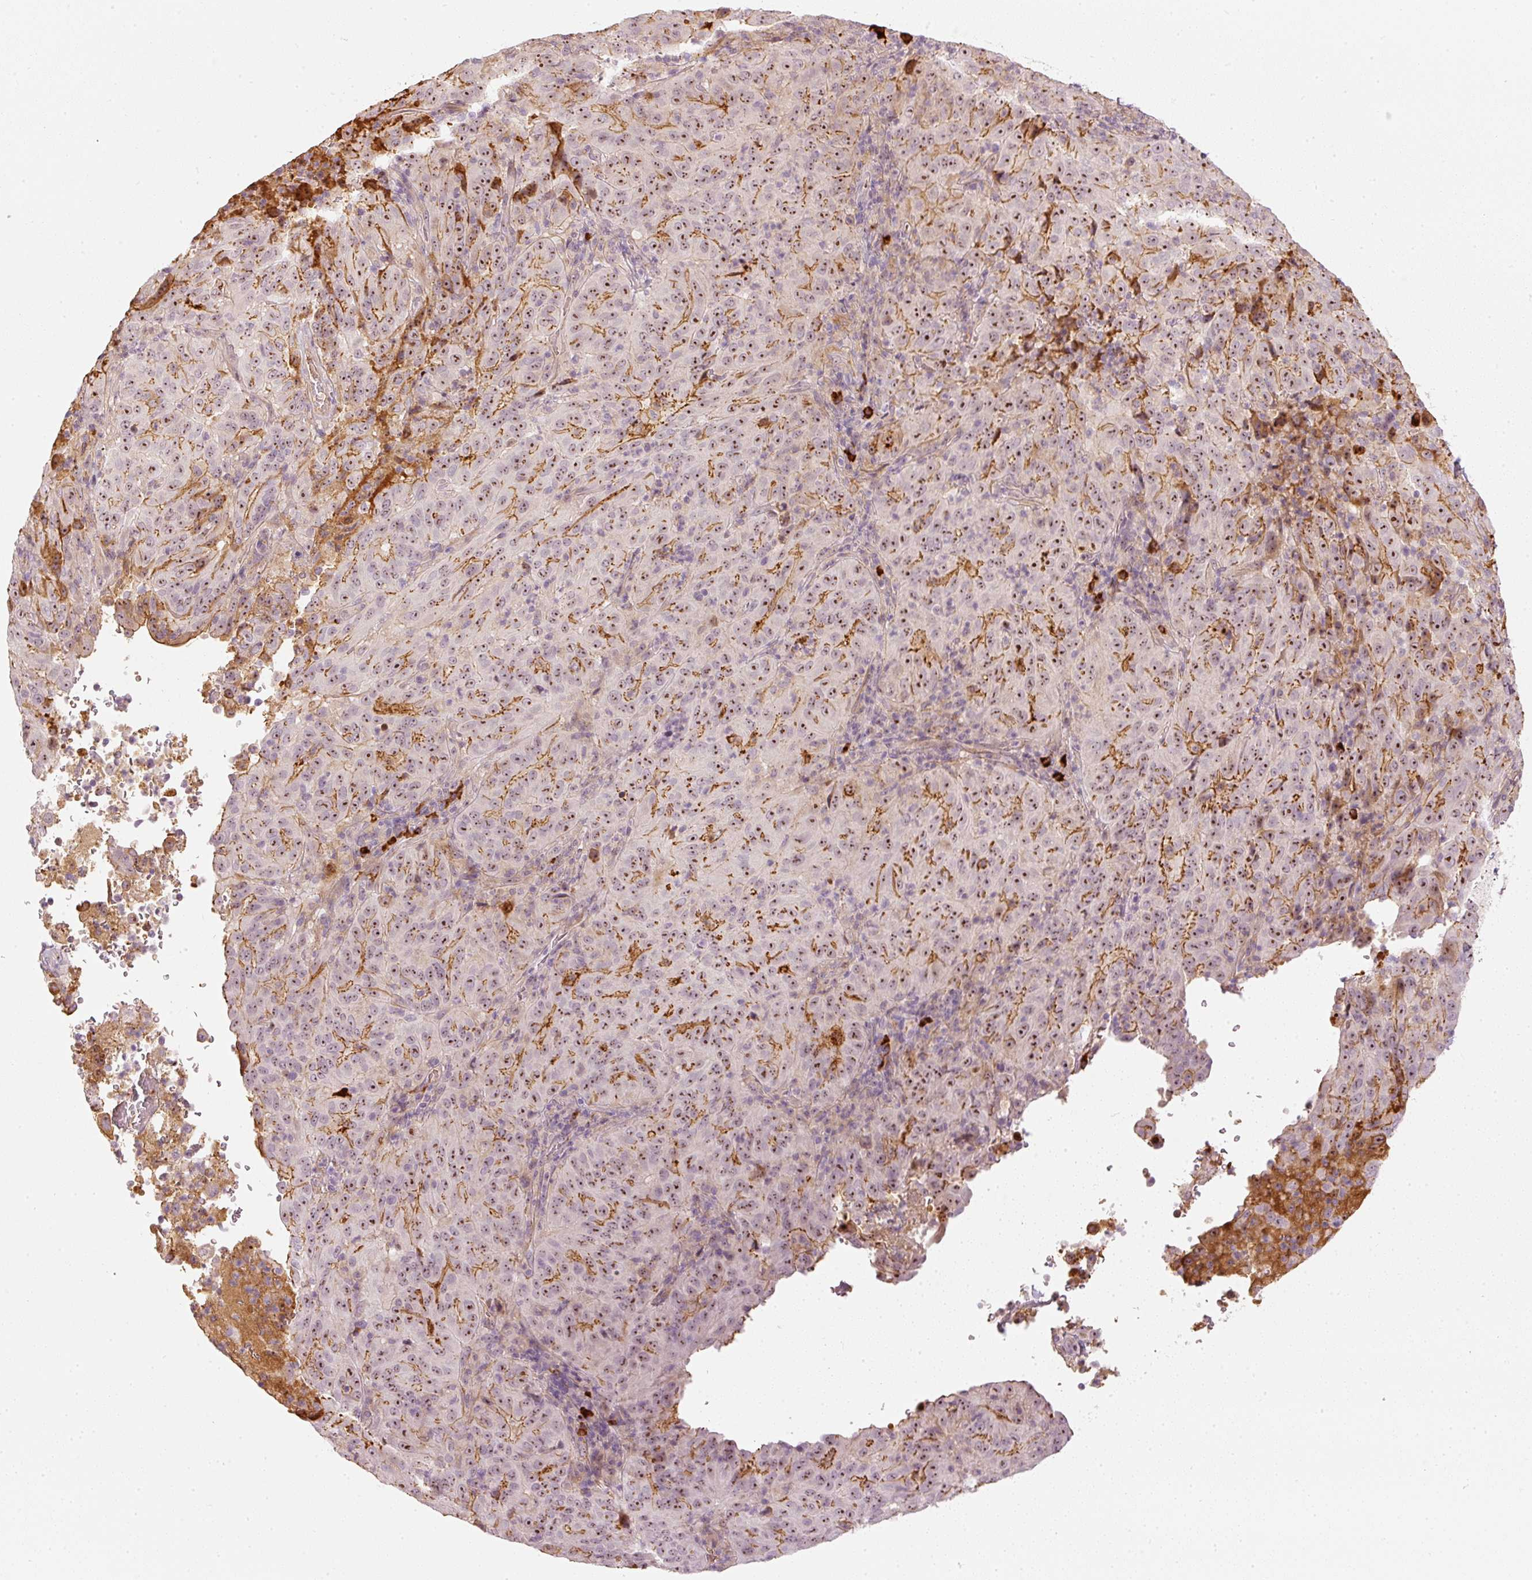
{"staining": {"intensity": "moderate", "quantity": ">75%", "location": "cytoplasmic/membranous,nuclear"}, "tissue": "pancreatic cancer", "cell_type": "Tumor cells", "image_type": "cancer", "snomed": [{"axis": "morphology", "description": "Adenocarcinoma, NOS"}, {"axis": "topography", "description": "Pancreas"}], "caption": "High-magnification brightfield microscopy of pancreatic cancer (adenocarcinoma) stained with DAB (brown) and counterstained with hematoxylin (blue). tumor cells exhibit moderate cytoplasmic/membranous and nuclear expression is identified in approximately>75% of cells.", "gene": "VCAM1", "patient": {"sex": "male", "age": 63}}